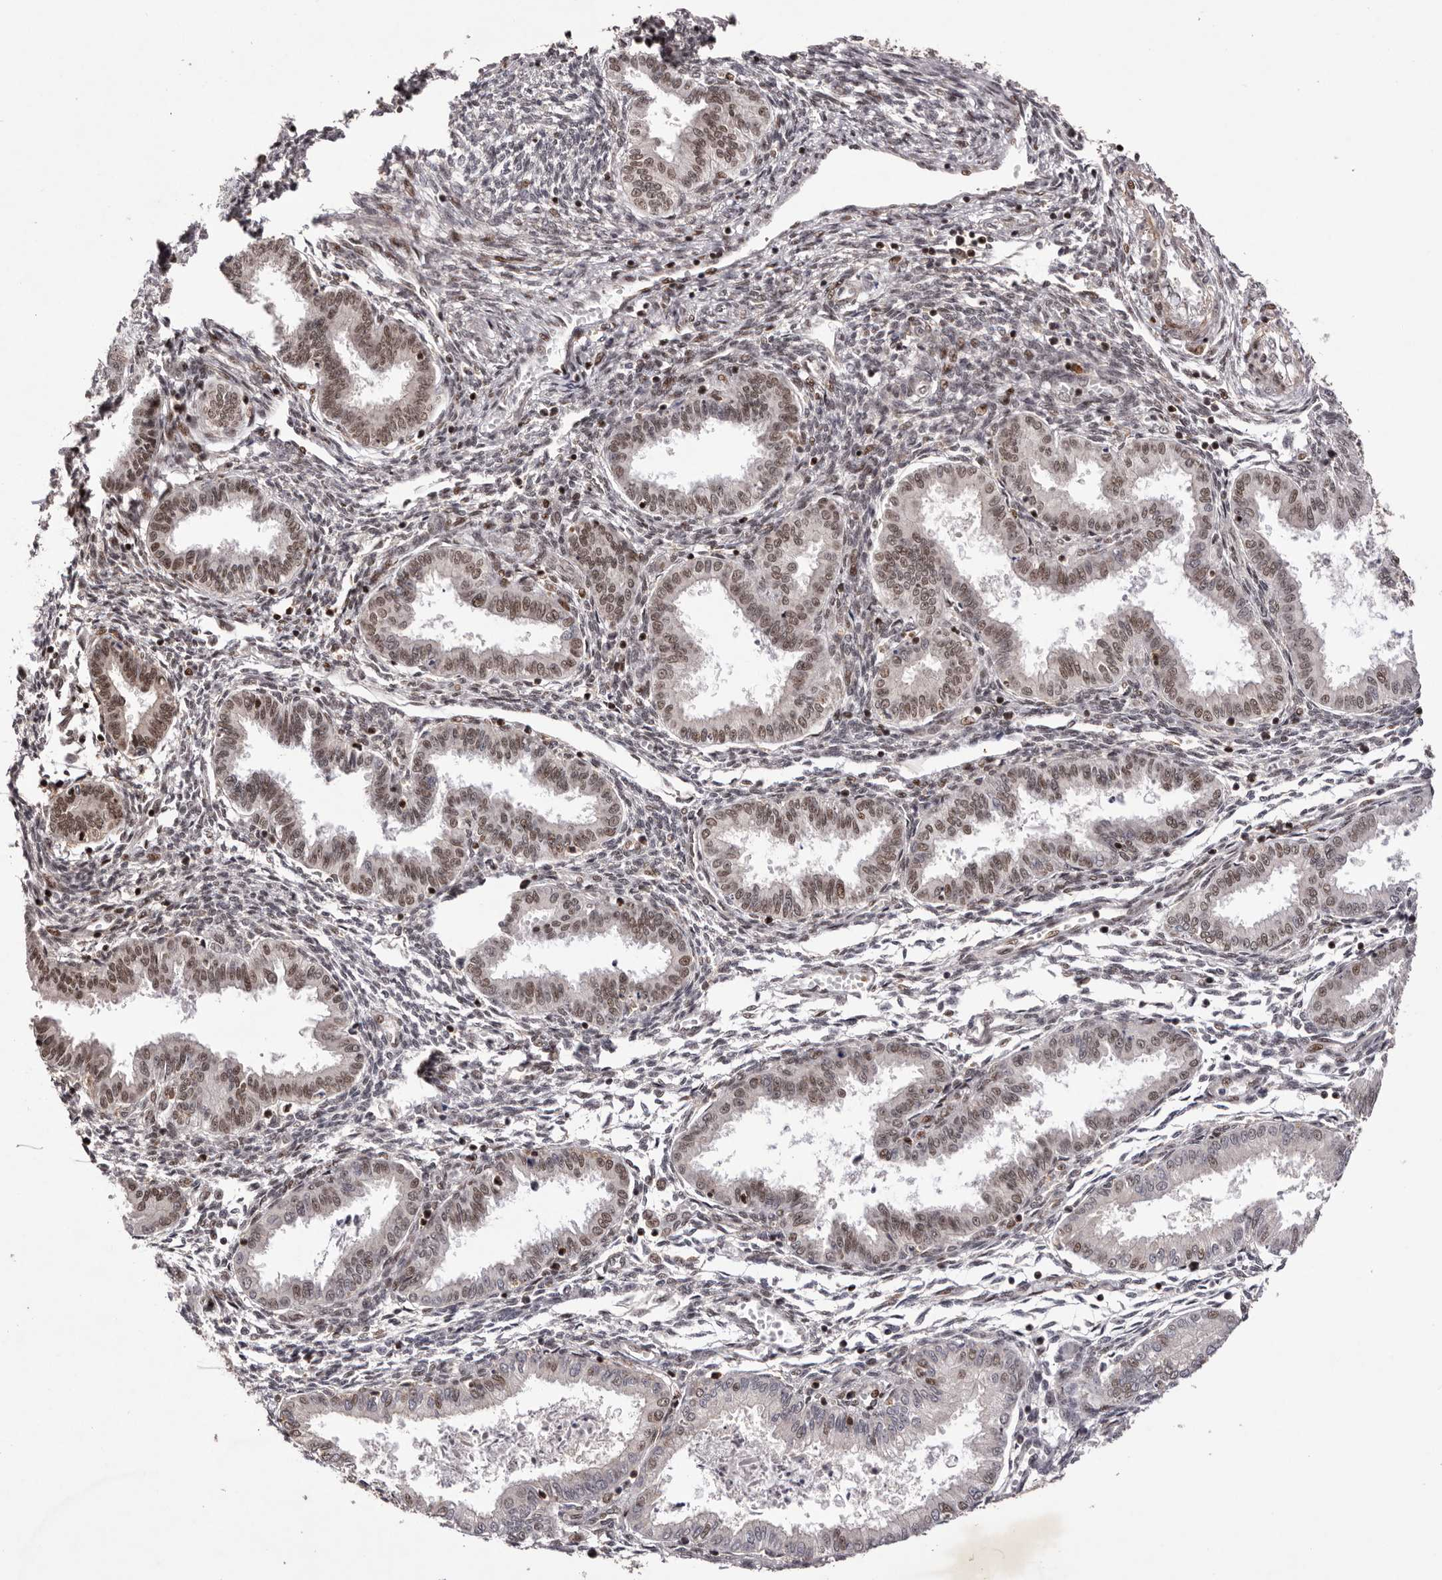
{"staining": {"intensity": "moderate", "quantity": "25%-75%", "location": "nuclear"}, "tissue": "endometrium", "cell_type": "Cells in endometrial stroma", "image_type": "normal", "snomed": [{"axis": "morphology", "description": "Normal tissue, NOS"}, {"axis": "topography", "description": "Endometrium"}], "caption": "Immunohistochemistry staining of benign endometrium, which displays medium levels of moderate nuclear staining in about 25%-75% of cells in endometrial stroma indicating moderate nuclear protein staining. The staining was performed using DAB (3,3'-diaminobenzidine) (brown) for protein detection and nuclei were counterstained in hematoxylin (blue).", "gene": "FBXO5", "patient": {"sex": "female", "age": 33}}